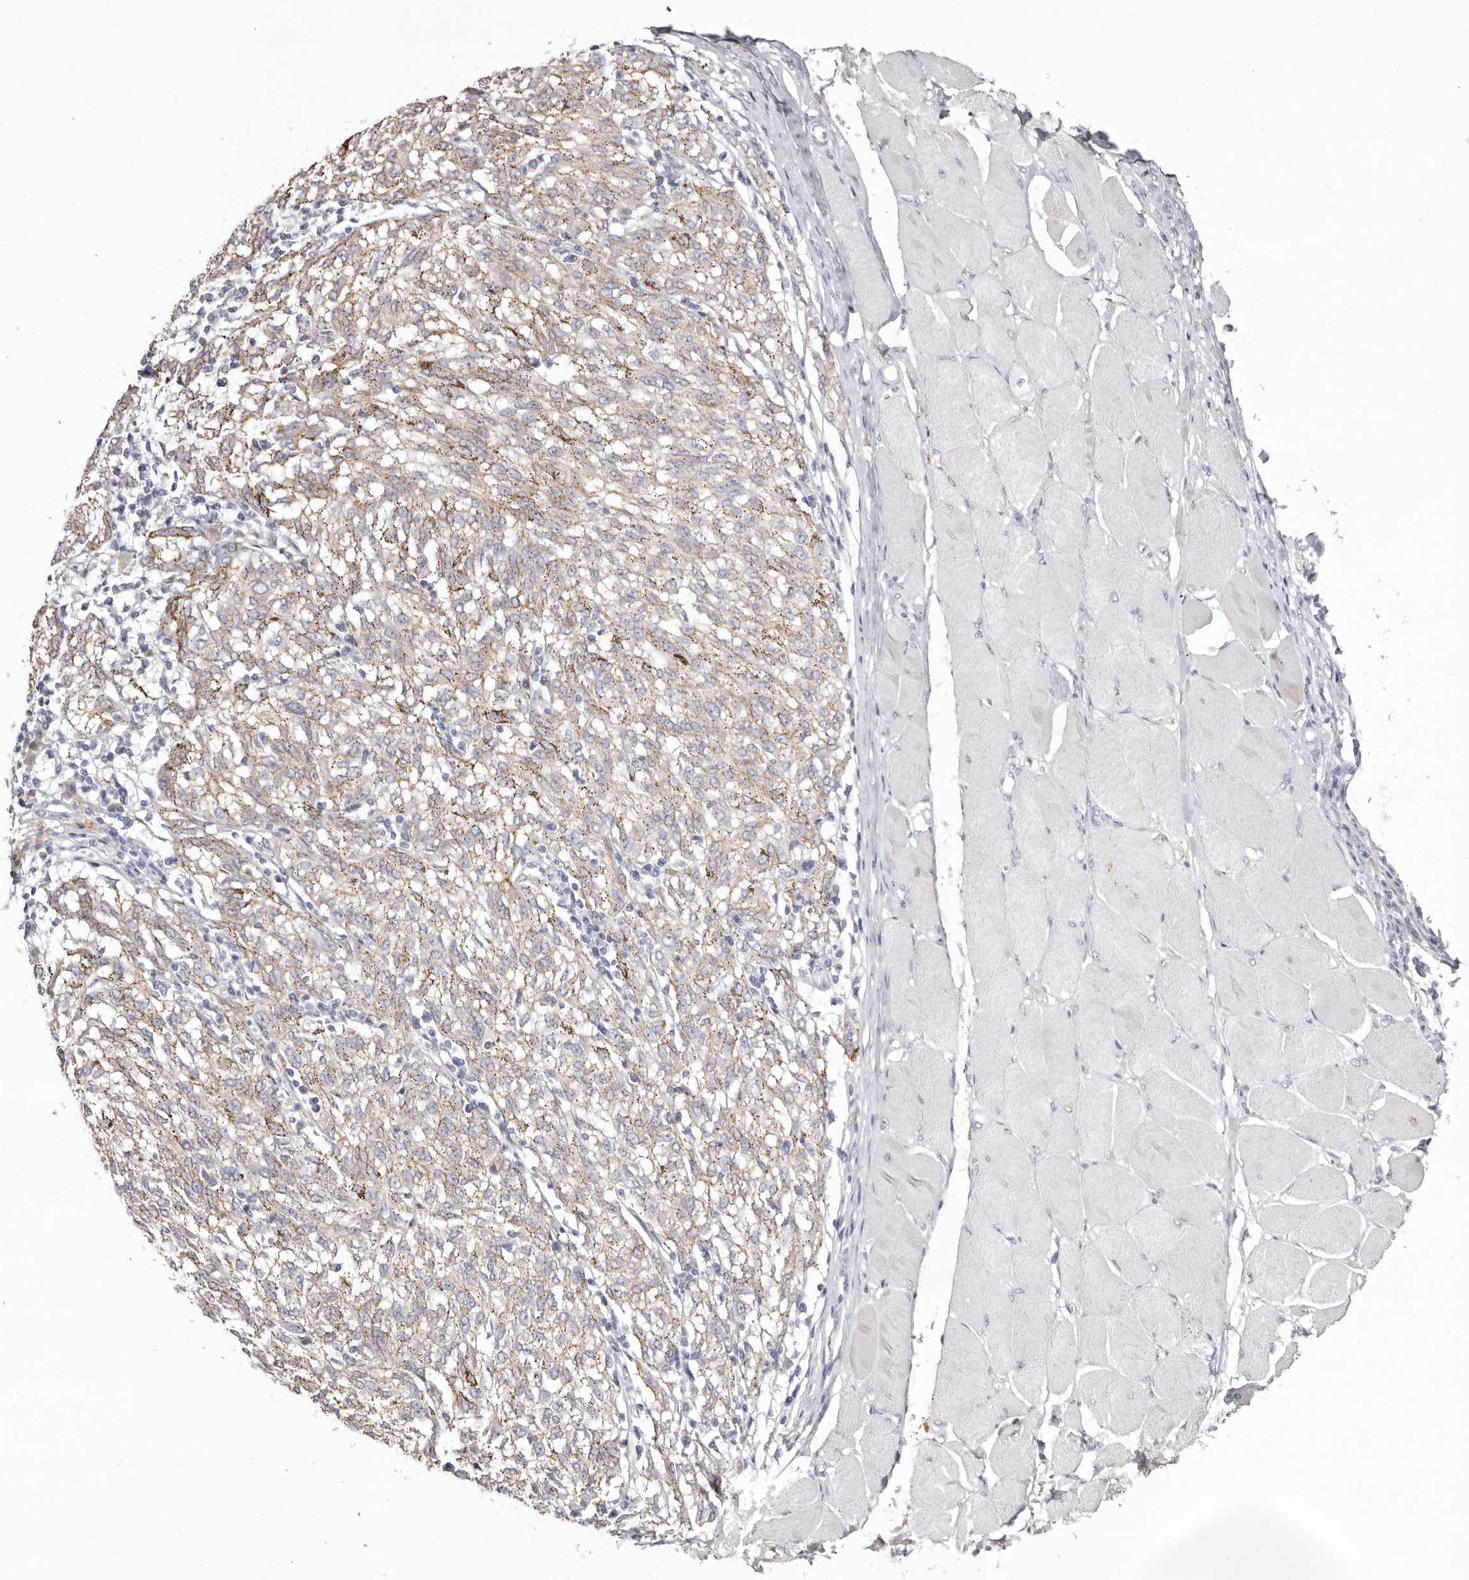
{"staining": {"intensity": "weak", "quantity": "25%-75%", "location": "cytoplasmic/membranous"}, "tissue": "melanoma", "cell_type": "Tumor cells", "image_type": "cancer", "snomed": [{"axis": "morphology", "description": "Malignant melanoma, NOS"}, {"axis": "topography", "description": "Skin"}], "caption": "An immunohistochemistry histopathology image of tumor tissue is shown. Protein staining in brown highlights weak cytoplasmic/membranous positivity in melanoma within tumor cells.", "gene": "PCDHB6", "patient": {"sex": "female", "age": 72}}